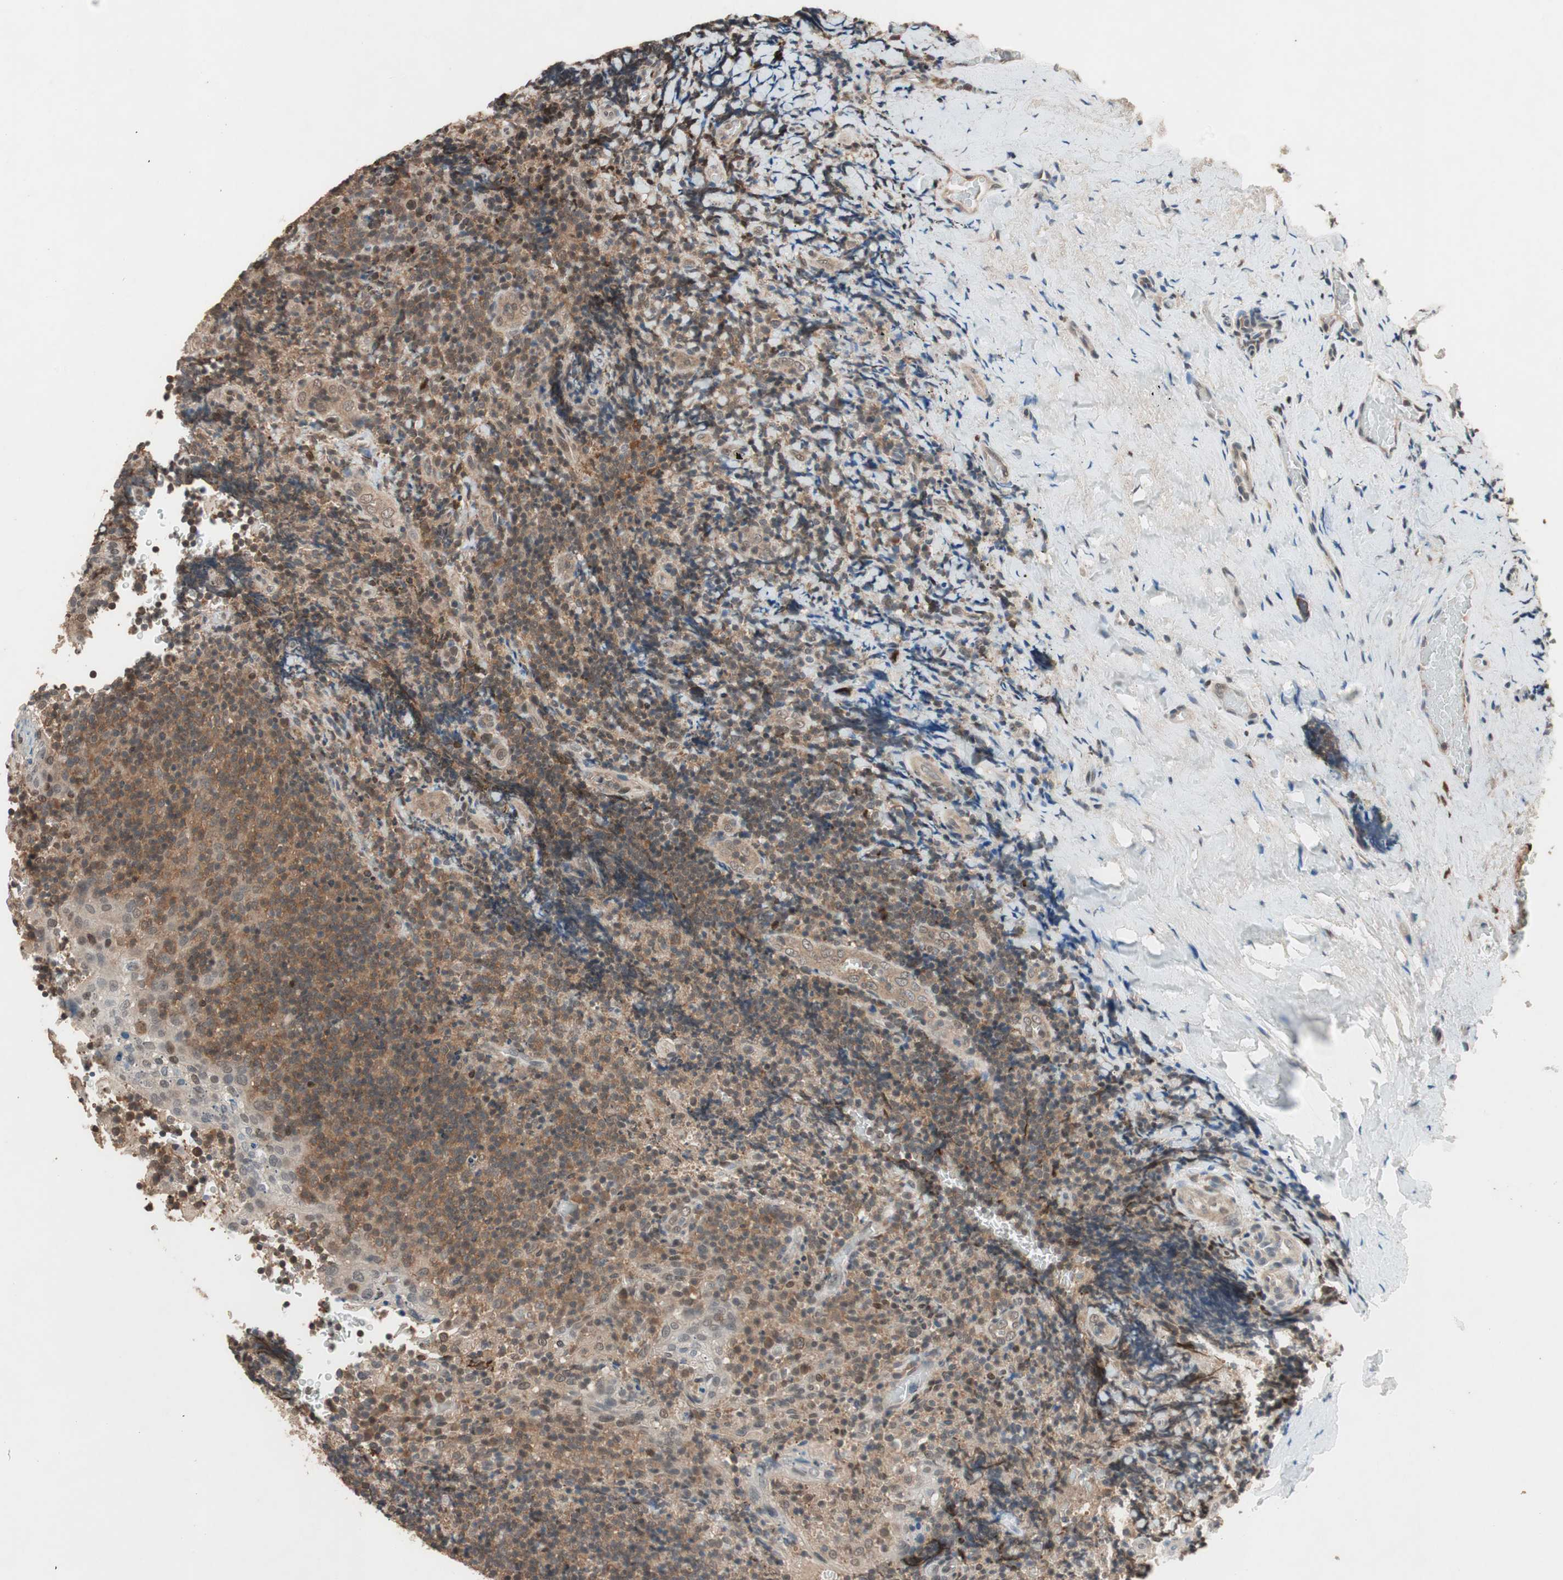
{"staining": {"intensity": "moderate", "quantity": "25%-75%", "location": "cytoplasmic/membranous,nuclear"}, "tissue": "lymphoma", "cell_type": "Tumor cells", "image_type": "cancer", "snomed": [{"axis": "morphology", "description": "Malignant lymphoma, non-Hodgkin's type, High grade"}, {"axis": "topography", "description": "Tonsil"}], "caption": "Immunohistochemical staining of high-grade malignant lymphoma, non-Hodgkin's type displays medium levels of moderate cytoplasmic/membranous and nuclear protein staining in about 25%-75% of tumor cells. (IHC, brightfield microscopy, high magnification).", "gene": "GART", "patient": {"sex": "female", "age": 36}}